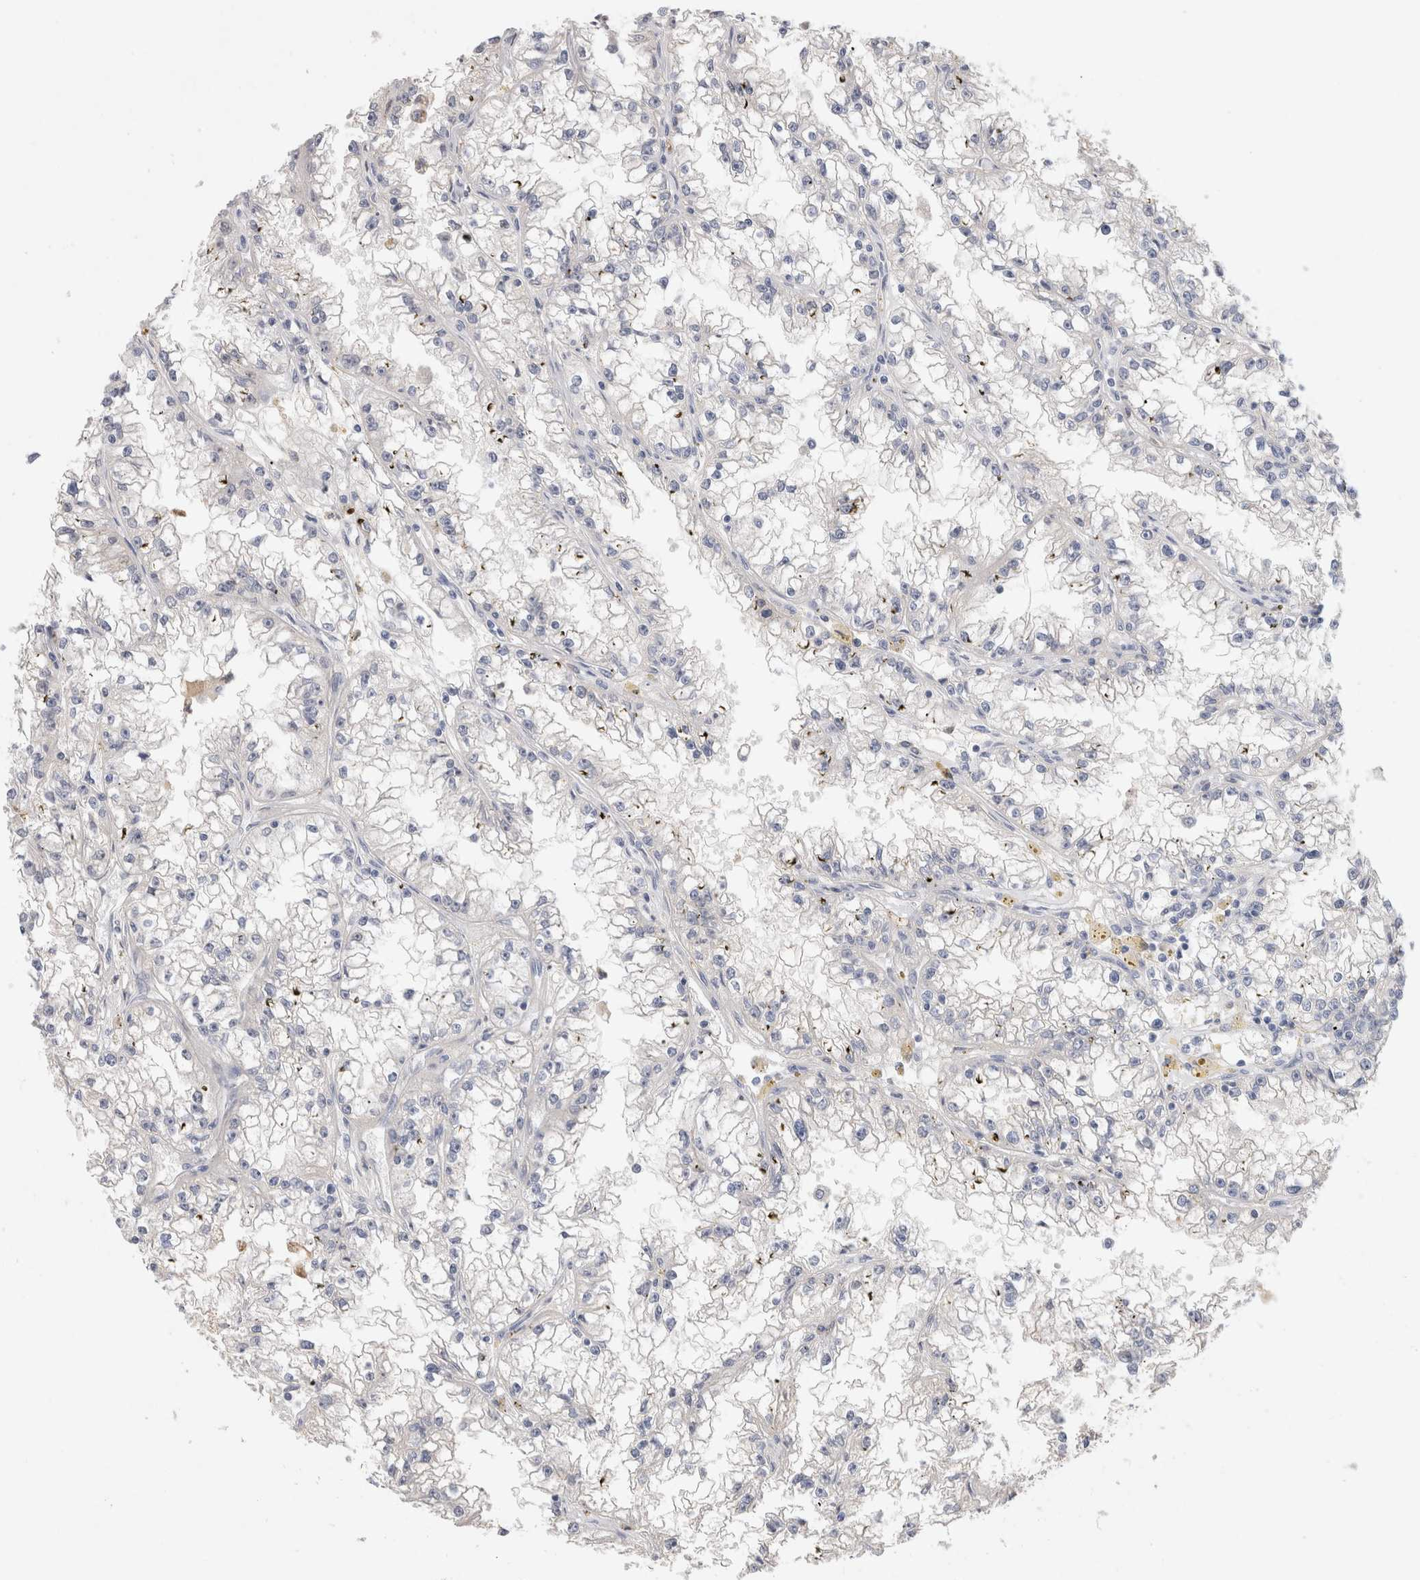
{"staining": {"intensity": "negative", "quantity": "none", "location": "none"}, "tissue": "renal cancer", "cell_type": "Tumor cells", "image_type": "cancer", "snomed": [{"axis": "morphology", "description": "Adenocarcinoma, NOS"}, {"axis": "topography", "description": "Kidney"}], "caption": "Tumor cells are negative for protein expression in human adenocarcinoma (renal). (Stains: DAB (3,3'-diaminobenzidine) IHC with hematoxylin counter stain, Microscopy: brightfield microscopy at high magnification).", "gene": "GAS1", "patient": {"sex": "male", "age": 56}}